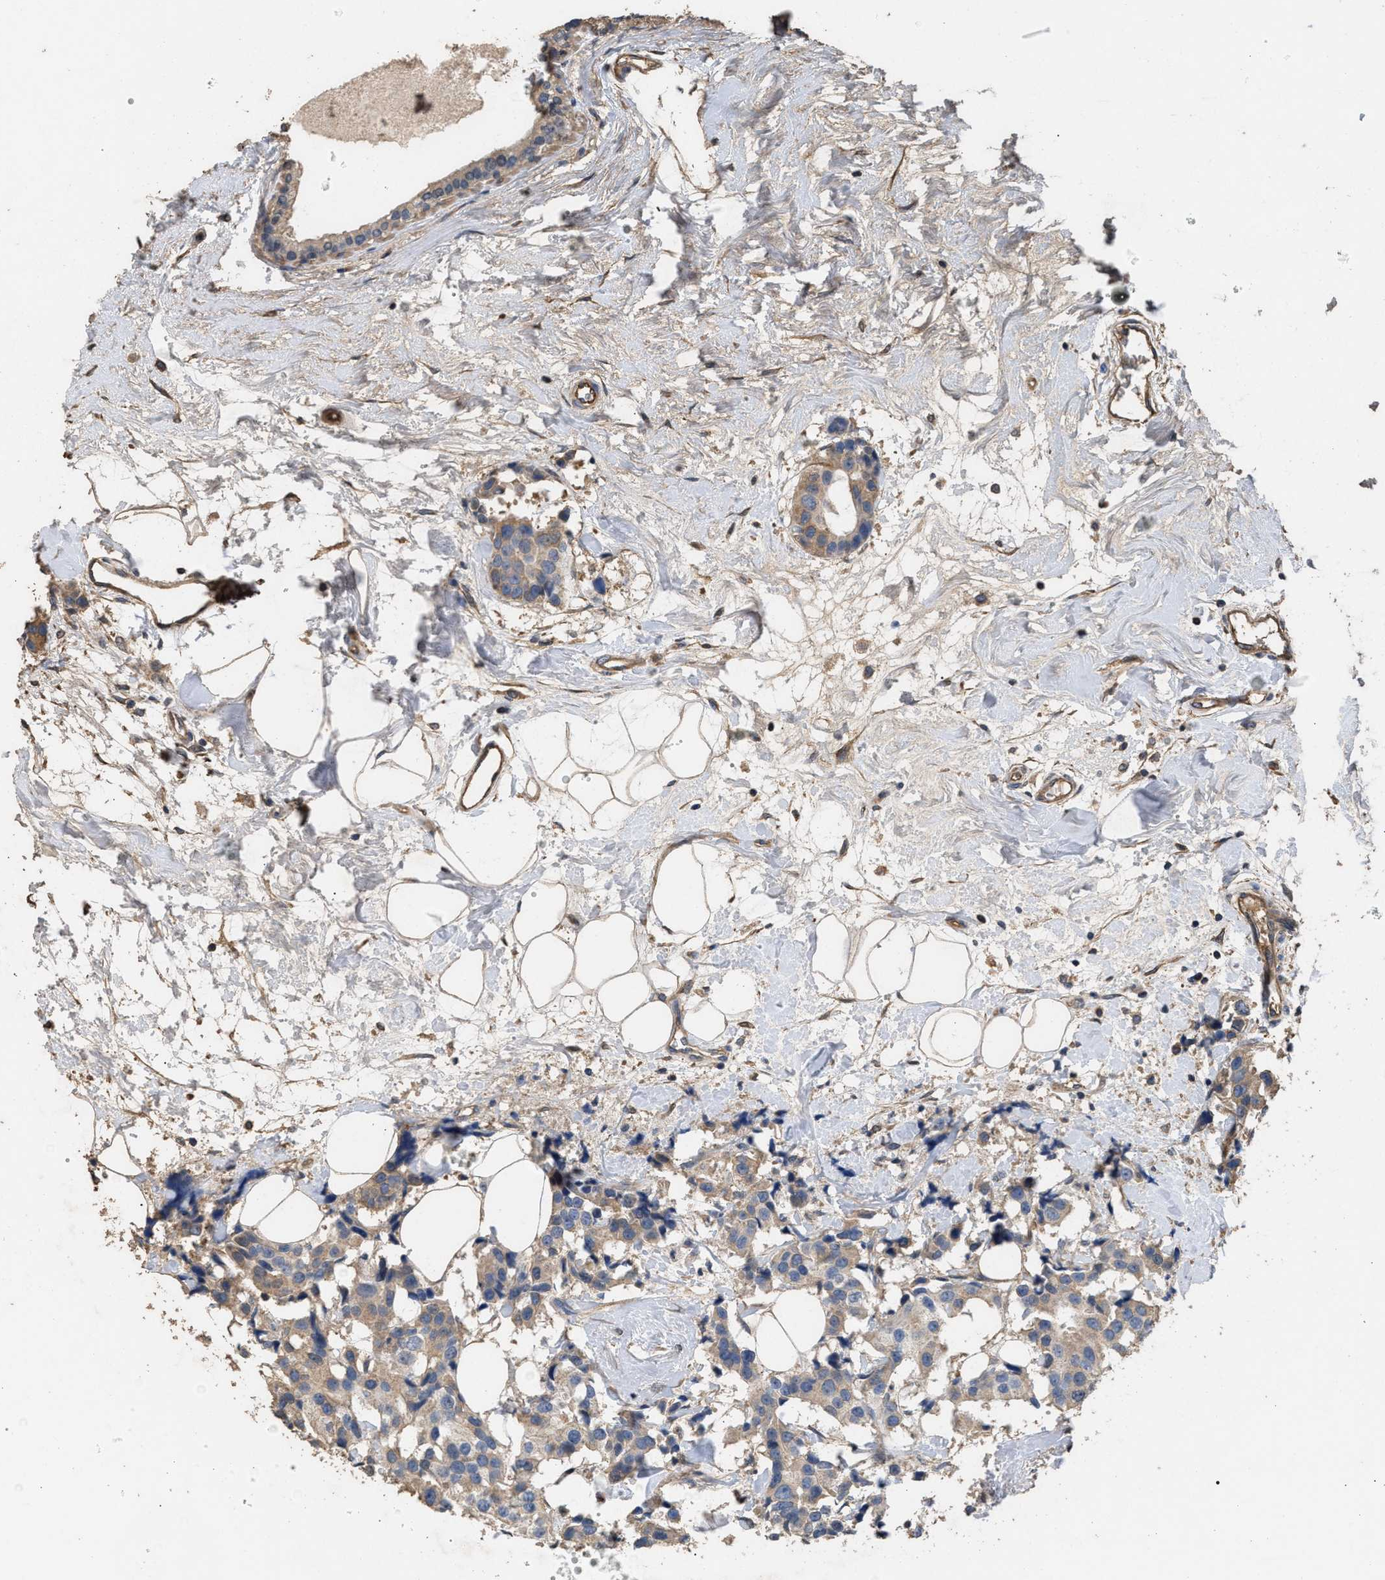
{"staining": {"intensity": "weak", "quantity": ">75%", "location": "cytoplasmic/membranous"}, "tissue": "breast cancer", "cell_type": "Tumor cells", "image_type": "cancer", "snomed": [{"axis": "morphology", "description": "Normal tissue, NOS"}, {"axis": "morphology", "description": "Duct carcinoma"}, {"axis": "topography", "description": "Breast"}], "caption": "Immunohistochemical staining of breast cancer reveals low levels of weak cytoplasmic/membranous protein staining in about >75% of tumor cells. (brown staining indicates protein expression, while blue staining denotes nuclei).", "gene": "HTRA3", "patient": {"sex": "female", "age": 39}}